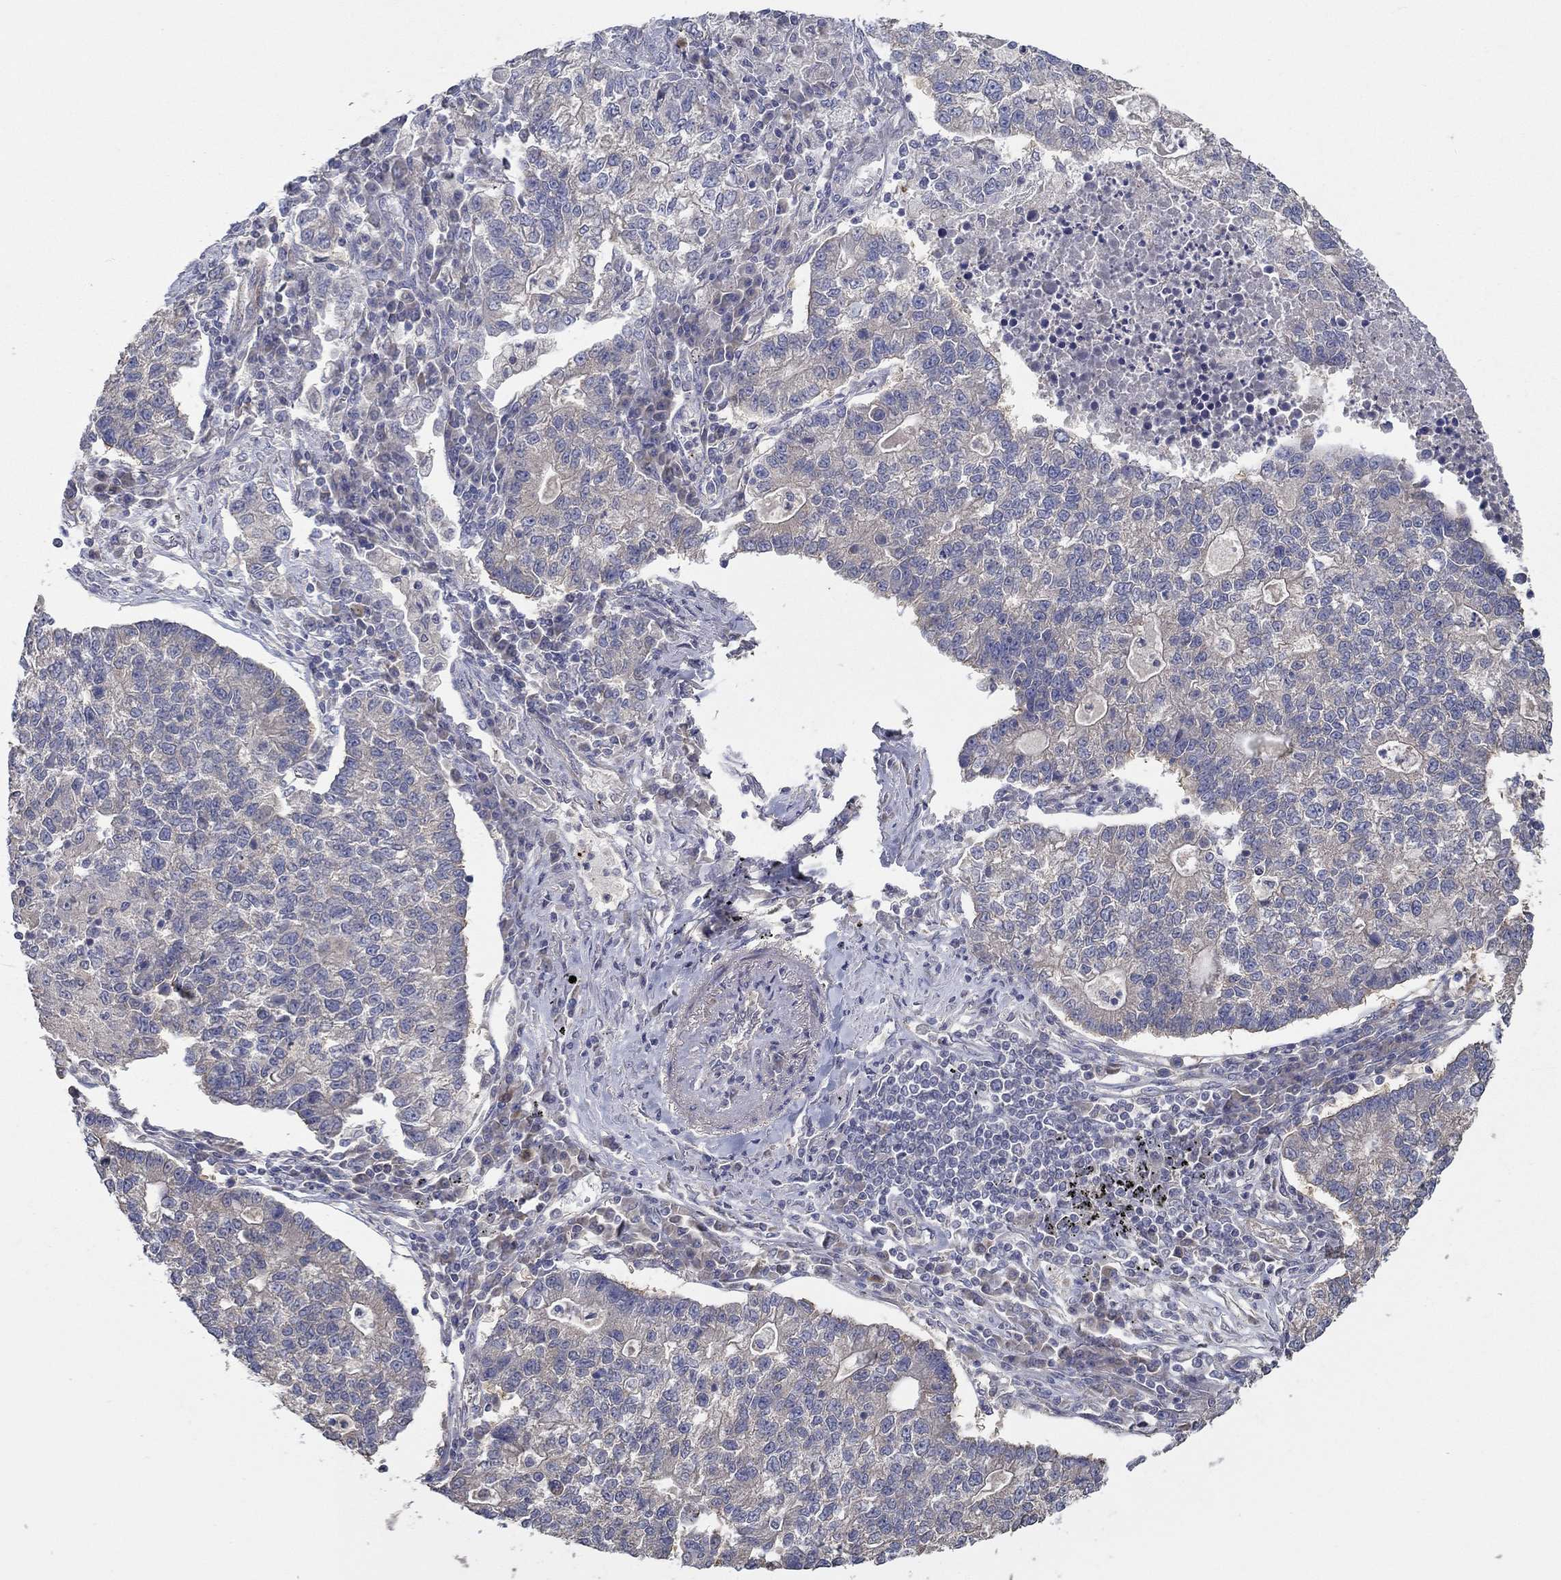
{"staining": {"intensity": "negative", "quantity": "none", "location": "none"}, "tissue": "lung cancer", "cell_type": "Tumor cells", "image_type": "cancer", "snomed": [{"axis": "morphology", "description": "Adenocarcinoma, NOS"}, {"axis": "topography", "description": "Lung"}], "caption": "The histopathology image demonstrates no significant staining in tumor cells of lung cancer (adenocarcinoma).", "gene": "DOCK3", "patient": {"sex": "male", "age": 57}}